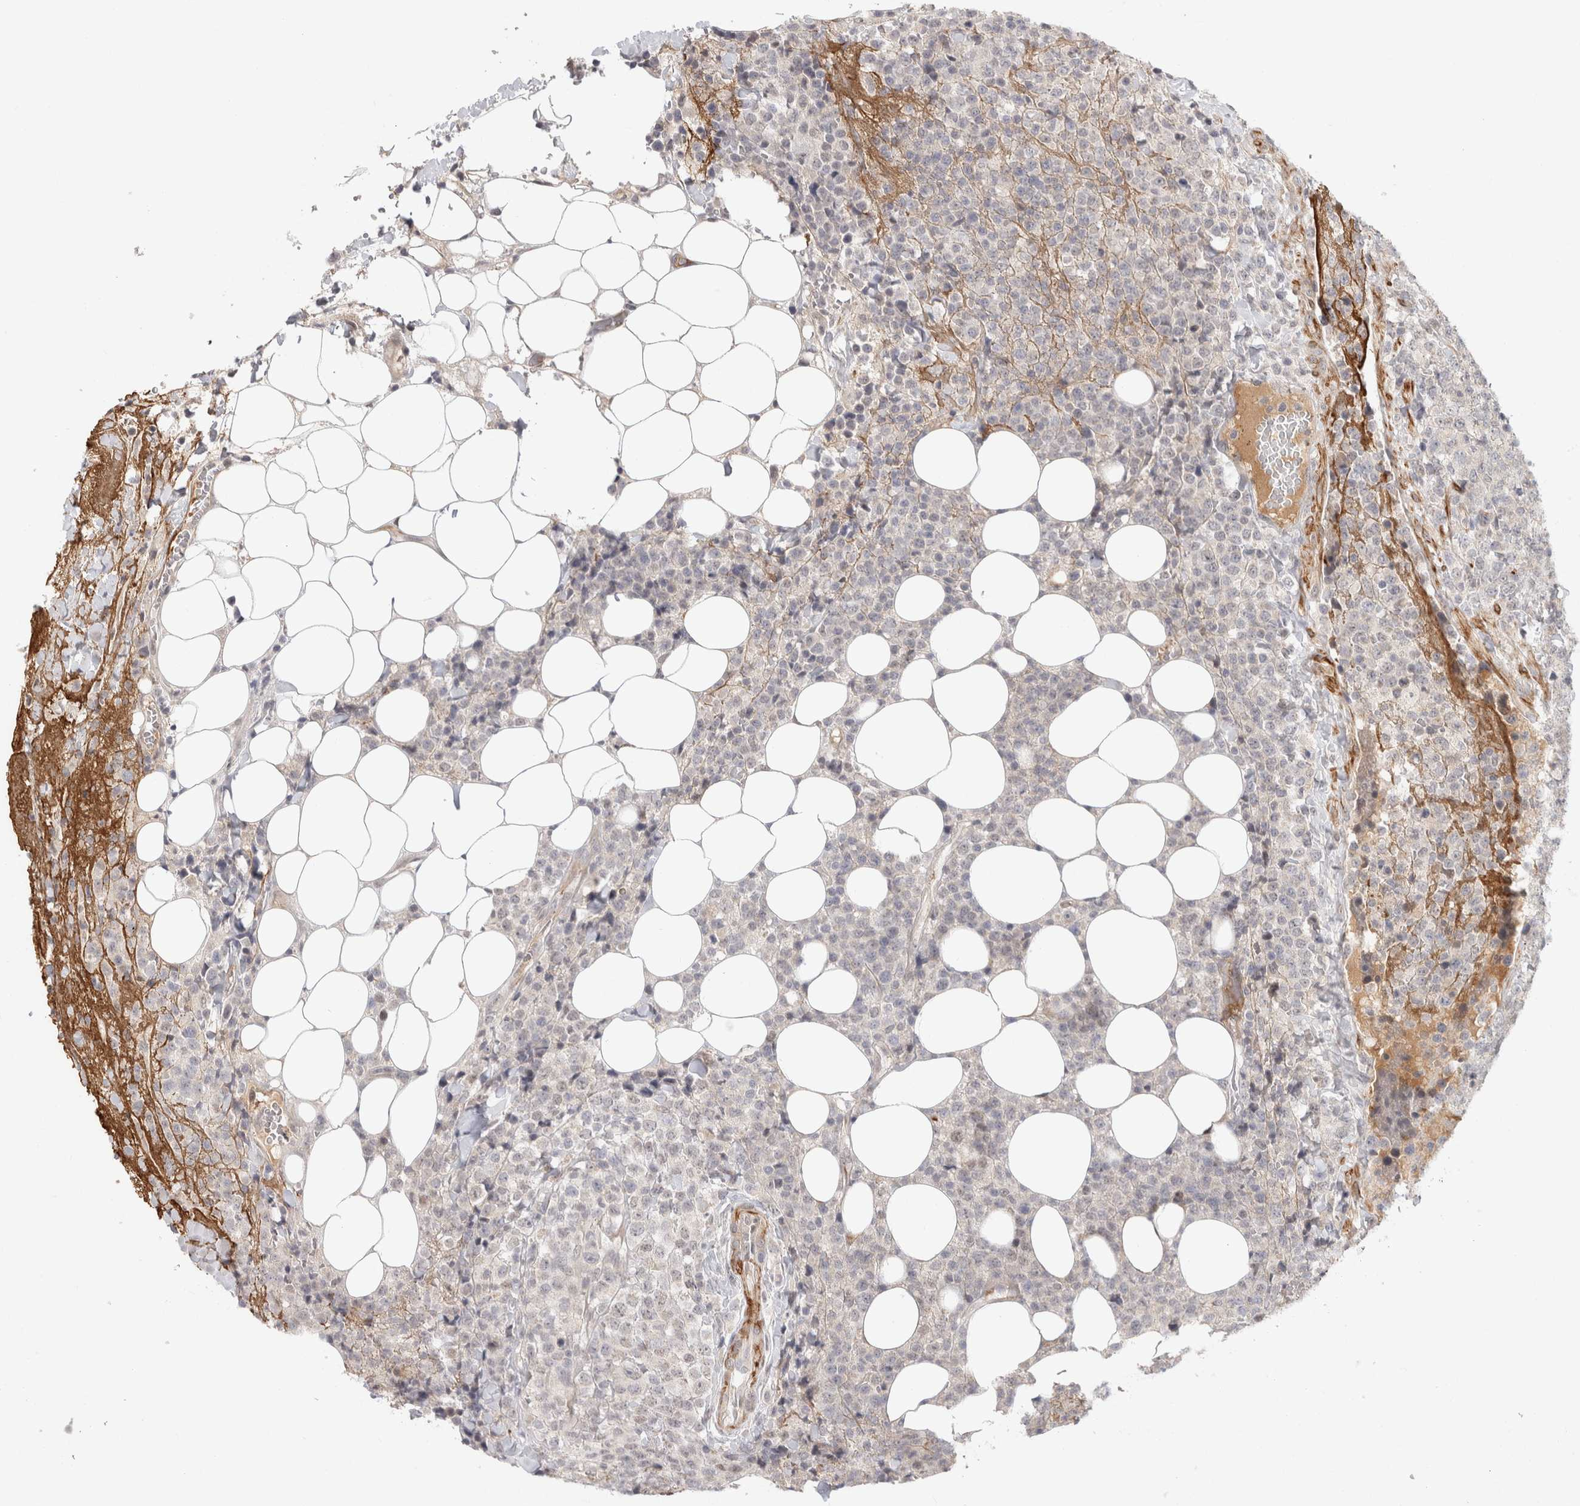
{"staining": {"intensity": "negative", "quantity": "none", "location": "none"}, "tissue": "lymphoma", "cell_type": "Tumor cells", "image_type": "cancer", "snomed": [{"axis": "morphology", "description": "Malignant lymphoma, non-Hodgkin's type, High grade"}, {"axis": "topography", "description": "Lymph node"}], "caption": "DAB (3,3'-diaminobenzidine) immunohistochemical staining of lymphoma demonstrates no significant expression in tumor cells.", "gene": "ZNF318", "patient": {"sex": "male", "age": 13}}